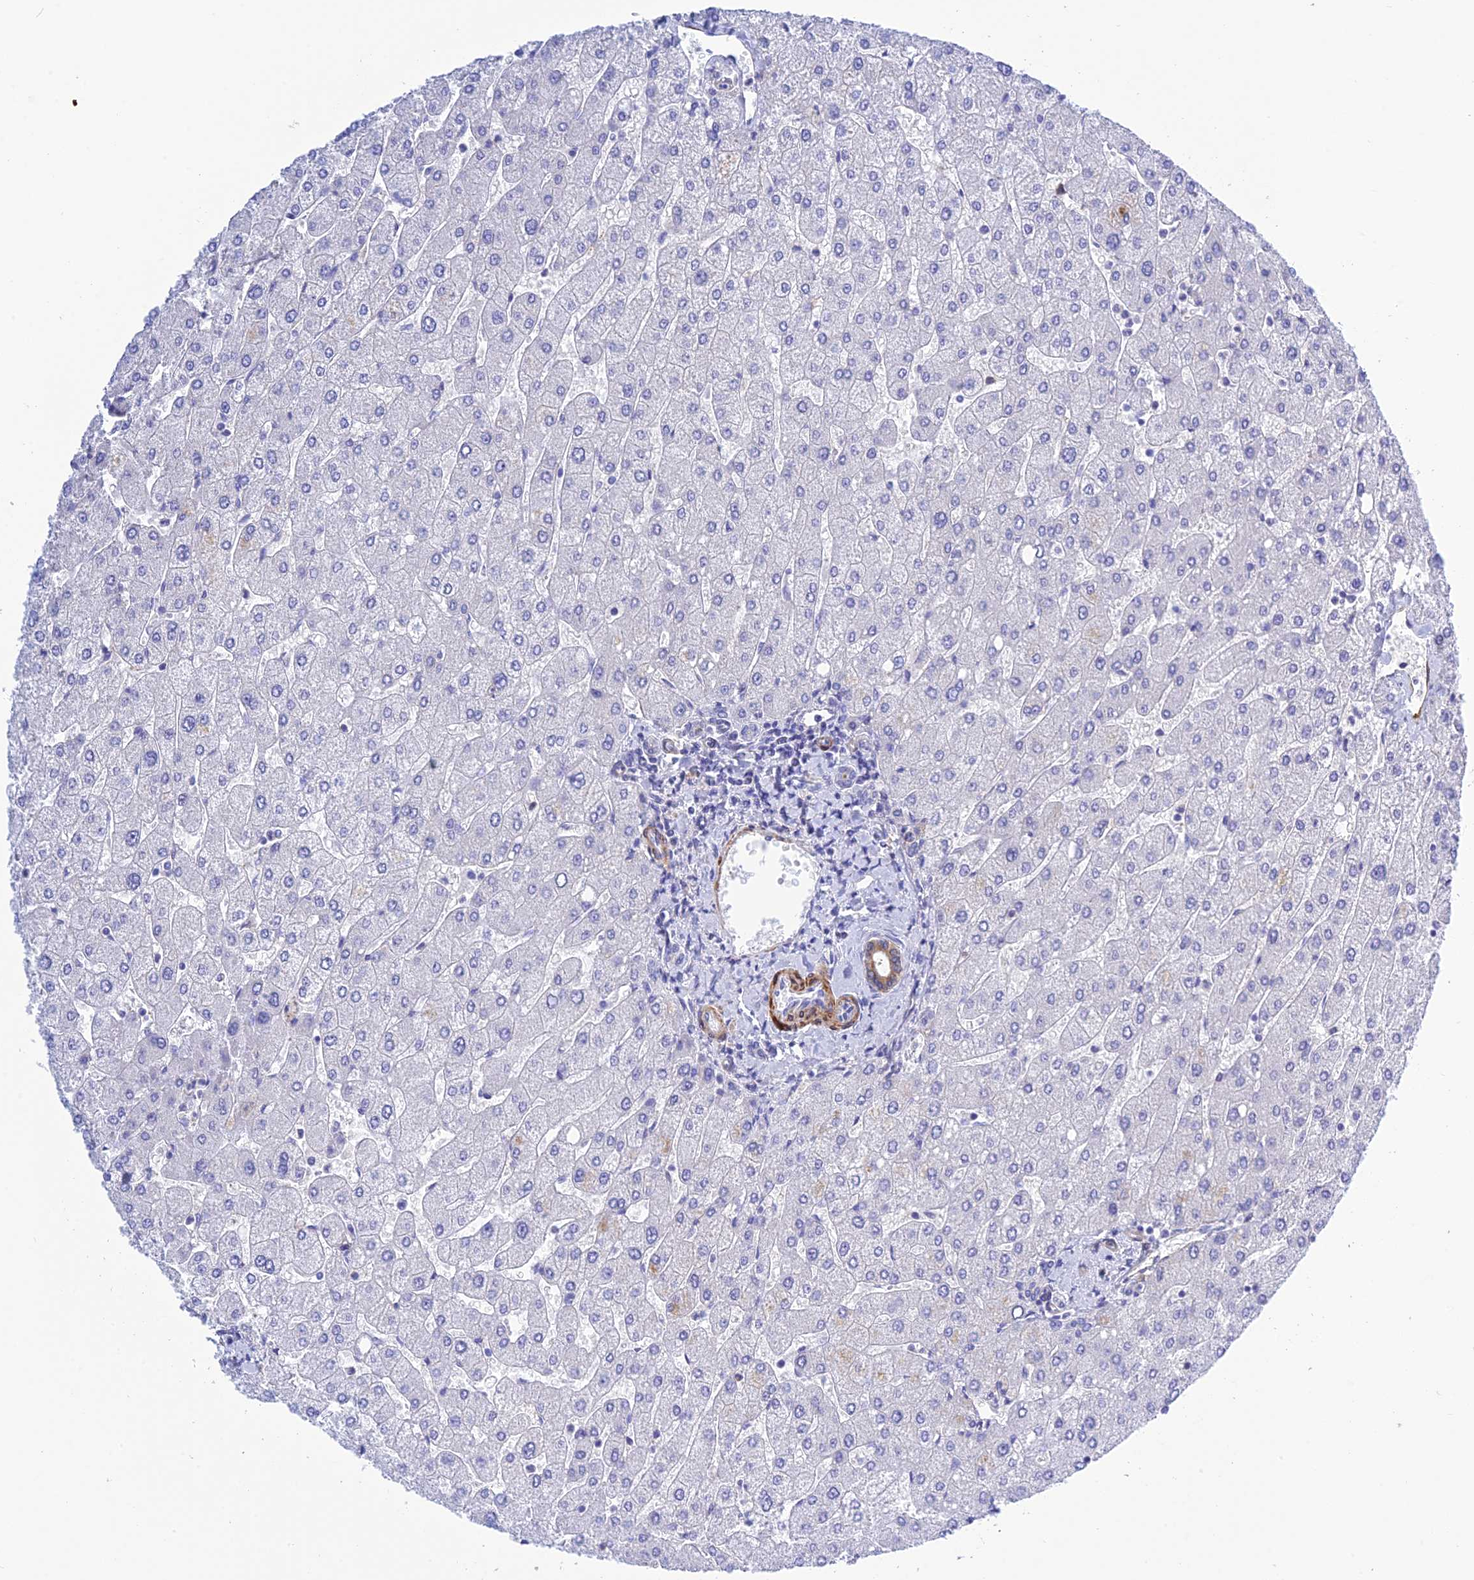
{"staining": {"intensity": "moderate", "quantity": "<25%", "location": "cytoplasmic/membranous"}, "tissue": "liver", "cell_type": "Cholangiocytes", "image_type": "normal", "snomed": [{"axis": "morphology", "description": "Normal tissue, NOS"}, {"axis": "topography", "description": "Liver"}], "caption": "This photomicrograph displays immunohistochemistry staining of benign liver, with low moderate cytoplasmic/membranous staining in approximately <25% of cholangiocytes.", "gene": "ZDHHC16", "patient": {"sex": "male", "age": 55}}